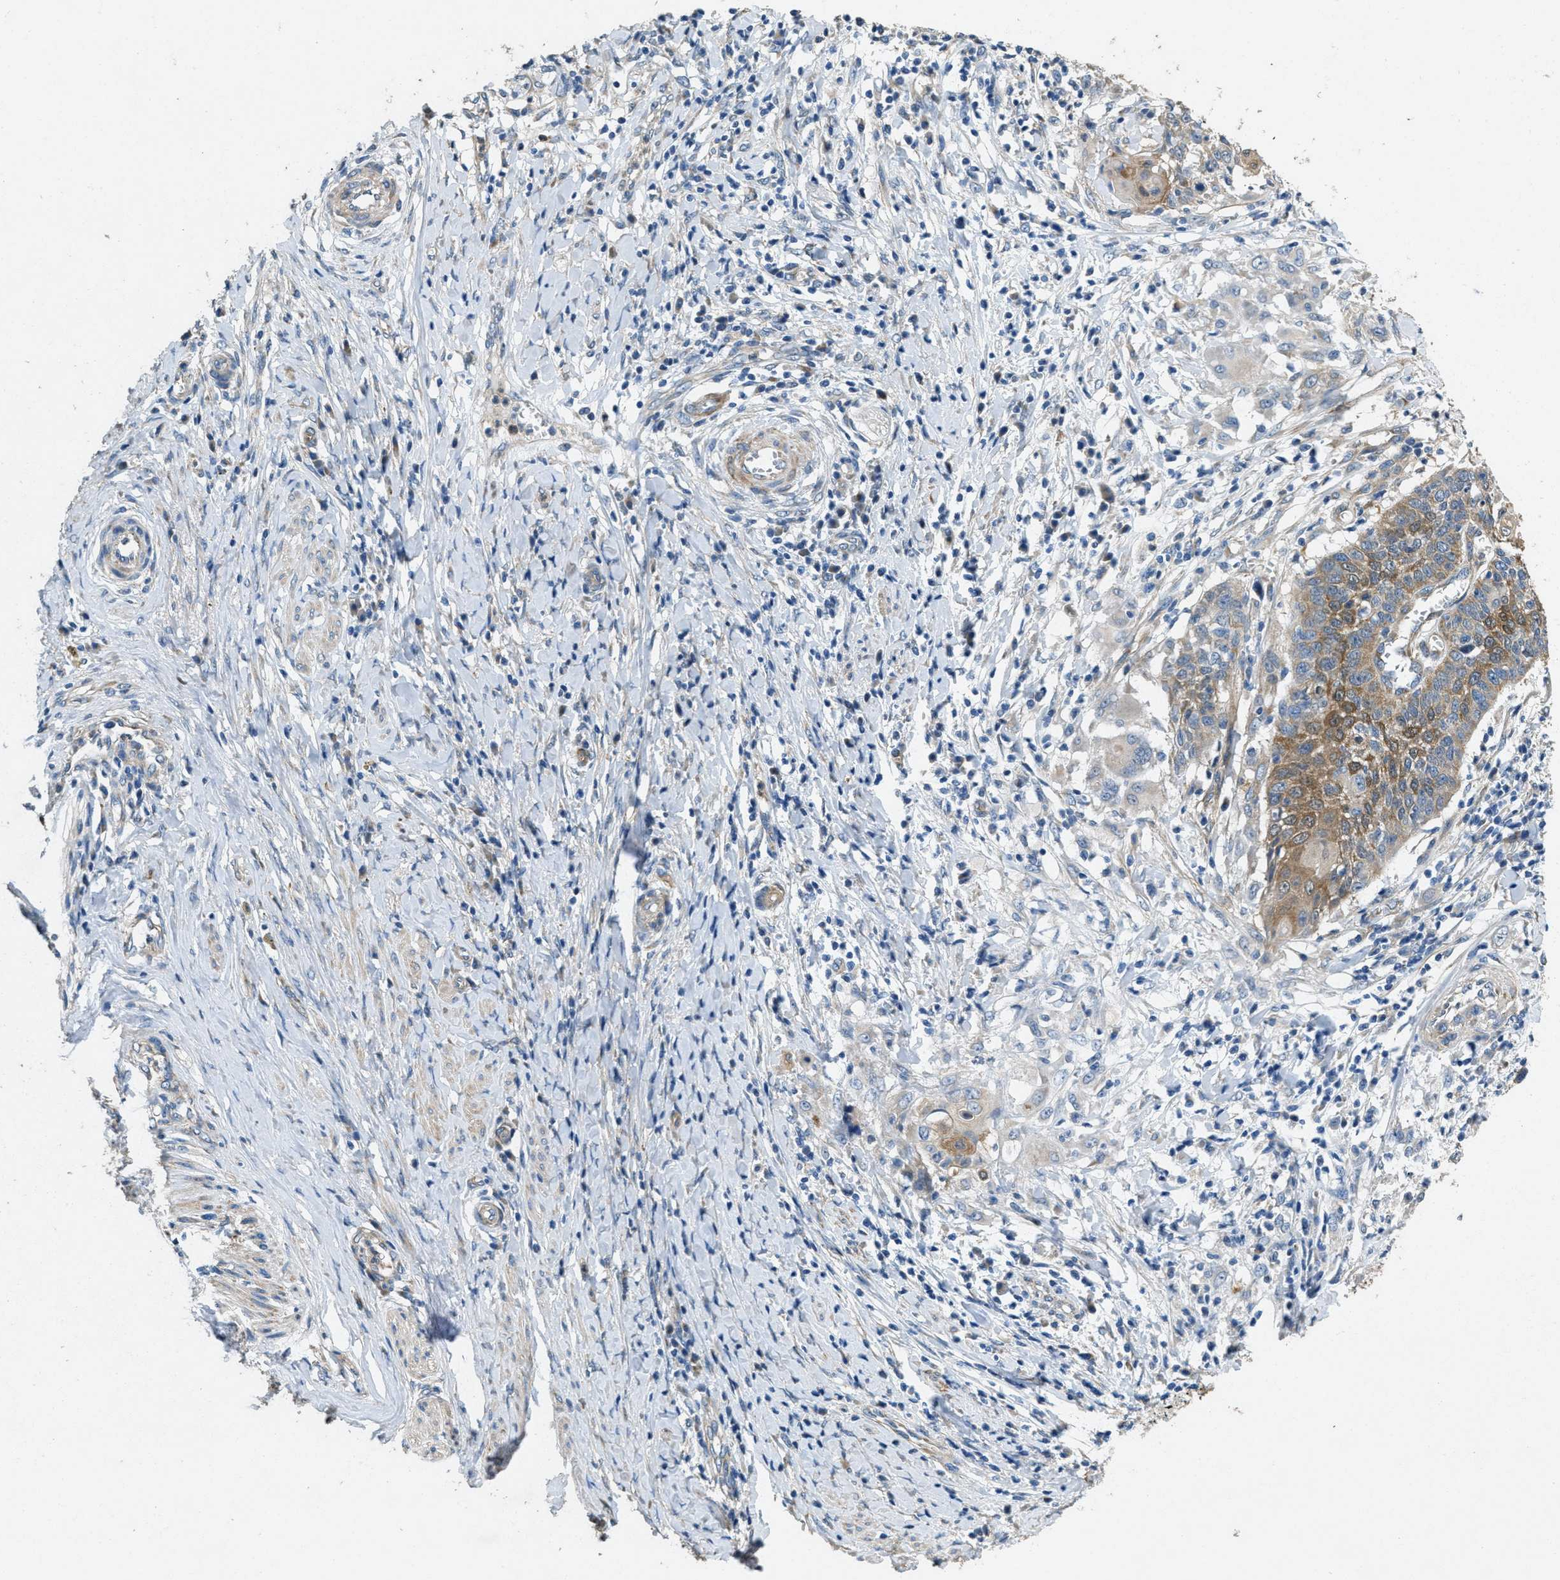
{"staining": {"intensity": "moderate", "quantity": ">75%", "location": "cytoplasmic/membranous"}, "tissue": "cervical cancer", "cell_type": "Tumor cells", "image_type": "cancer", "snomed": [{"axis": "morphology", "description": "Squamous cell carcinoma, NOS"}, {"axis": "topography", "description": "Cervix"}], "caption": "Protein staining by immunohistochemistry reveals moderate cytoplasmic/membranous staining in about >75% of tumor cells in cervical cancer.", "gene": "TOMM70", "patient": {"sex": "female", "age": 39}}